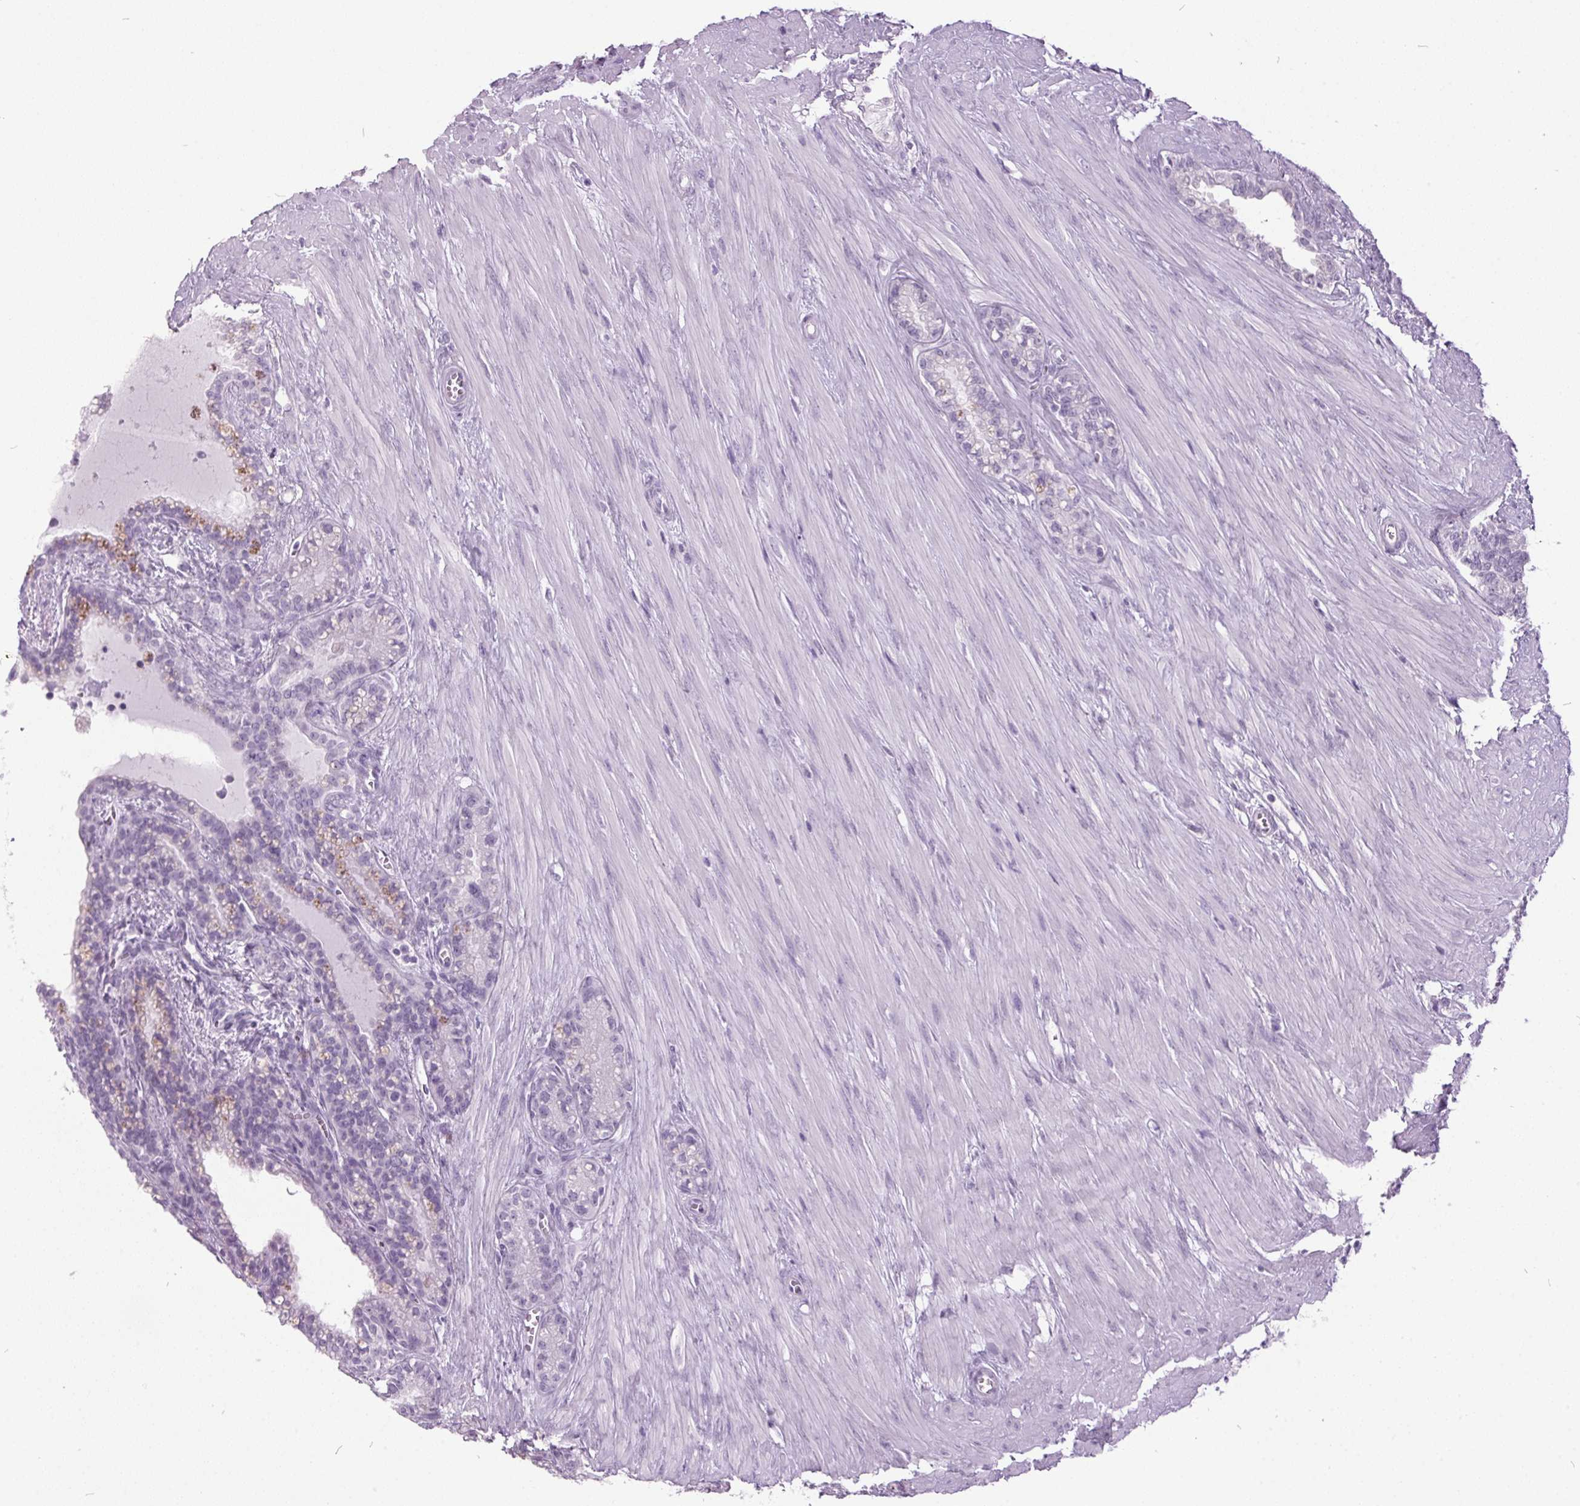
{"staining": {"intensity": "weak", "quantity": "<25%", "location": "cytoplasmic/membranous"}, "tissue": "seminal vesicle", "cell_type": "Glandular cells", "image_type": "normal", "snomed": [{"axis": "morphology", "description": "Normal tissue, NOS"}, {"axis": "morphology", "description": "Urothelial carcinoma, NOS"}, {"axis": "topography", "description": "Urinary bladder"}, {"axis": "topography", "description": "Seminal veicle"}], "caption": "Glandular cells show no significant protein positivity in unremarkable seminal vesicle. (DAB (3,3'-diaminobenzidine) immunohistochemistry (IHC), high magnification).", "gene": "ODAD2", "patient": {"sex": "male", "age": 76}}